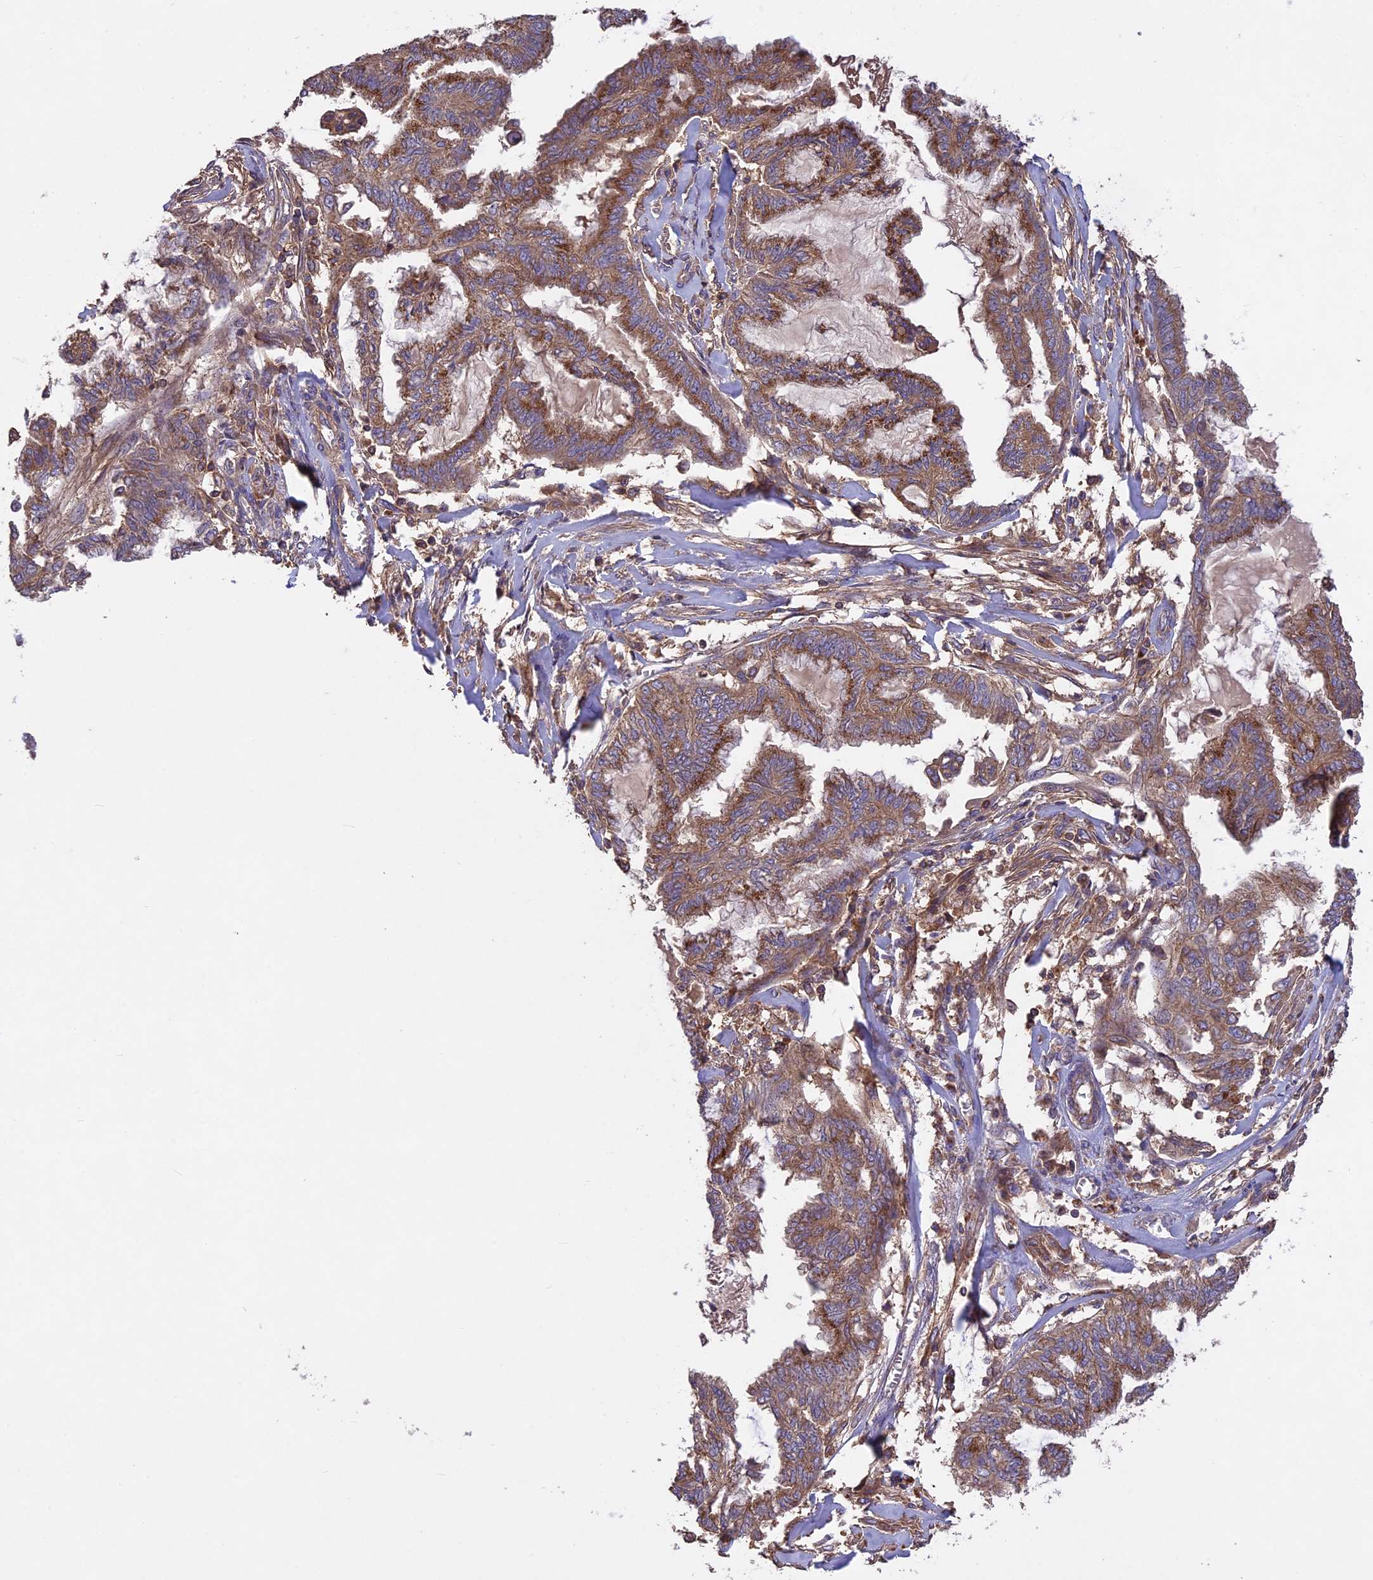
{"staining": {"intensity": "moderate", "quantity": ">75%", "location": "cytoplasmic/membranous"}, "tissue": "endometrial cancer", "cell_type": "Tumor cells", "image_type": "cancer", "snomed": [{"axis": "morphology", "description": "Adenocarcinoma, NOS"}, {"axis": "topography", "description": "Endometrium"}], "caption": "Endometrial cancer stained with a brown dye exhibits moderate cytoplasmic/membranous positive expression in about >75% of tumor cells.", "gene": "NUDT8", "patient": {"sex": "female", "age": 86}}